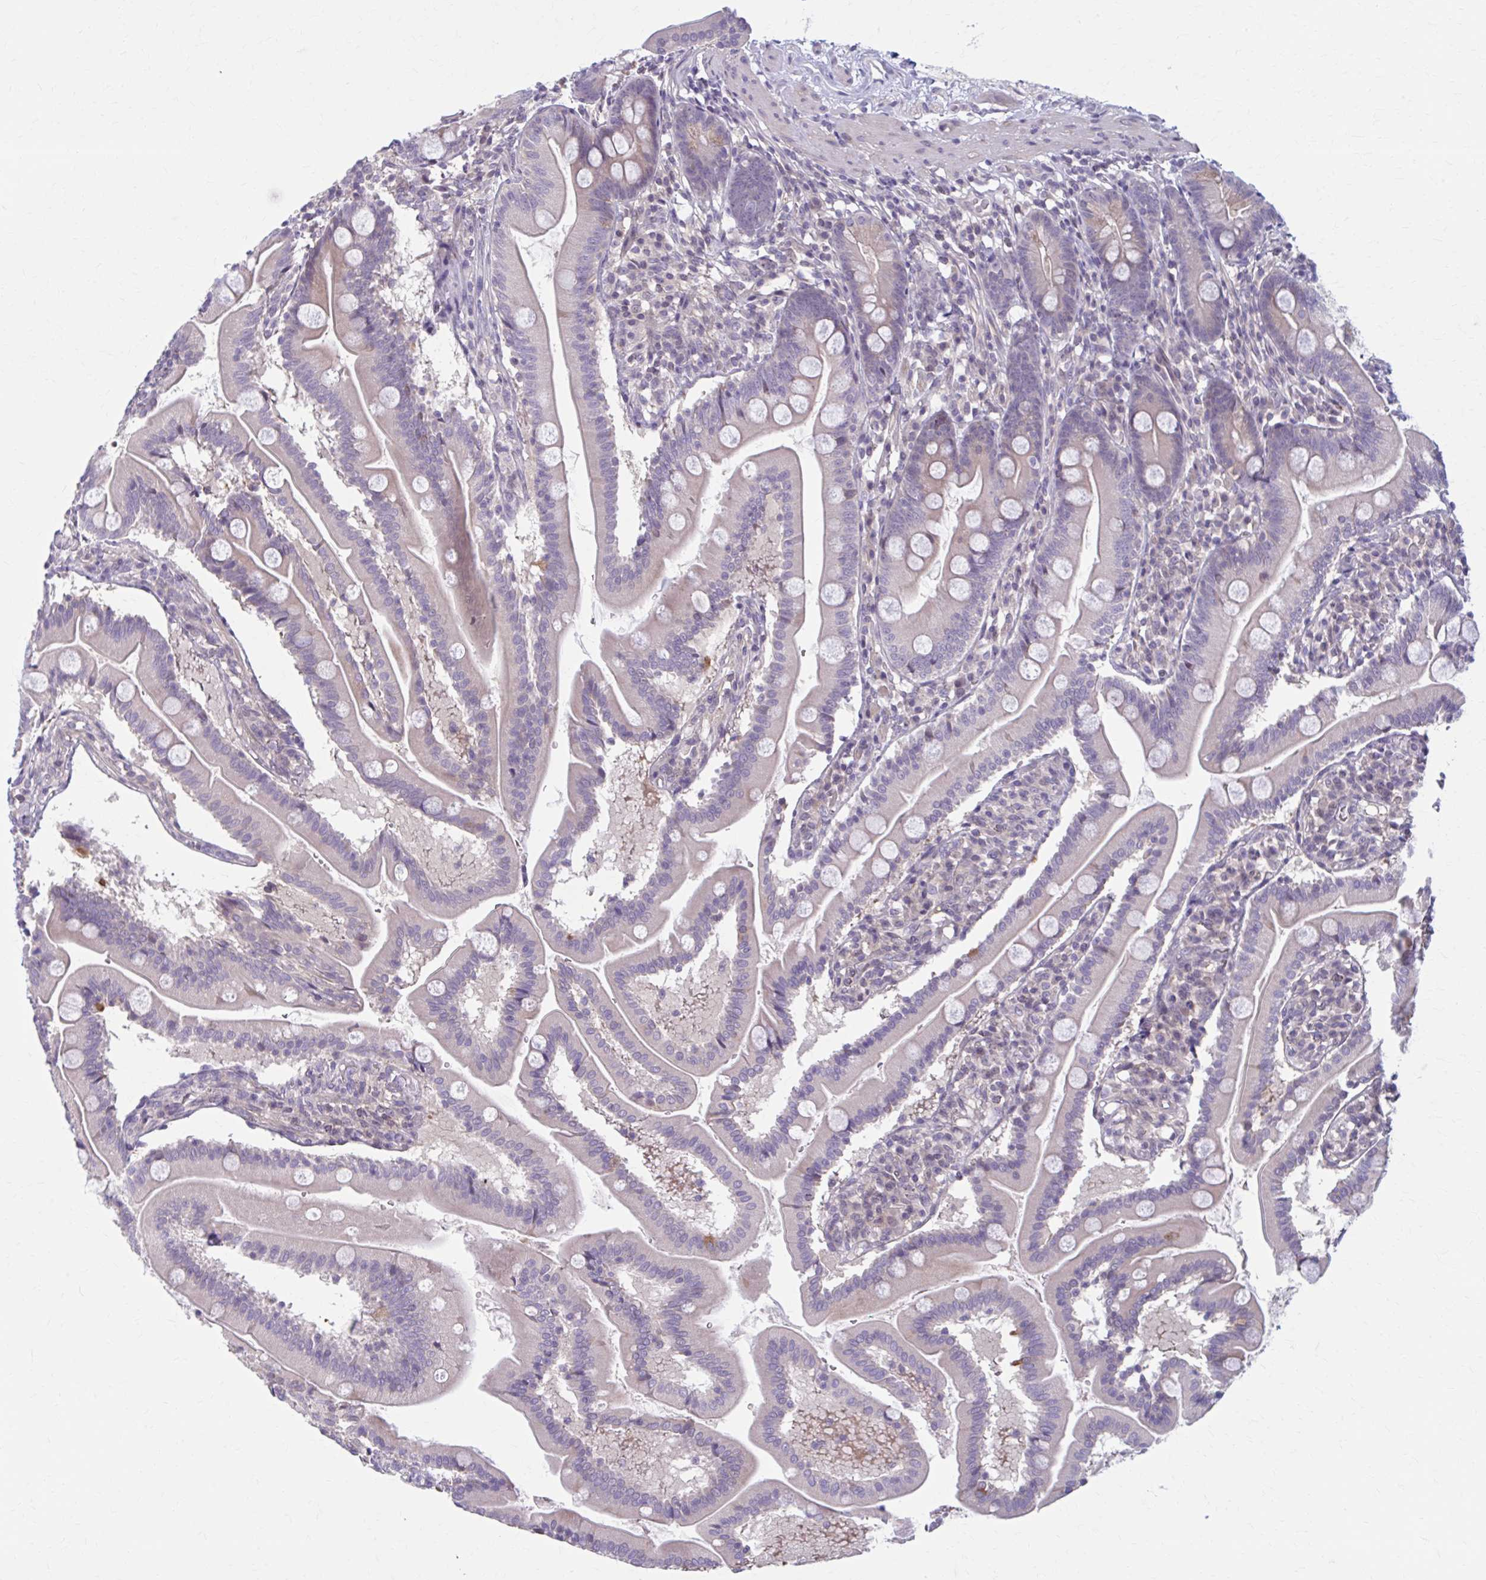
{"staining": {"intensity": "moderate", "quantity": "<25%", "location": "cytoplasmic/membranous"}, "tissue": "duodenum", "cell_type": "Glandular cells", "image_type": "normal", "snomed": [{"axis": "morphology", "description": "Normal tissue, NOS"}, {"axis": "topography", "description": "Duodenum"}], "caption": "A brown stain shows moderate cytoplasmic/membranous staining of a protein in glandular cells of benign human duodenum.", "gene": "CHST3", "patient": {"sex": "female", "age": 67}}